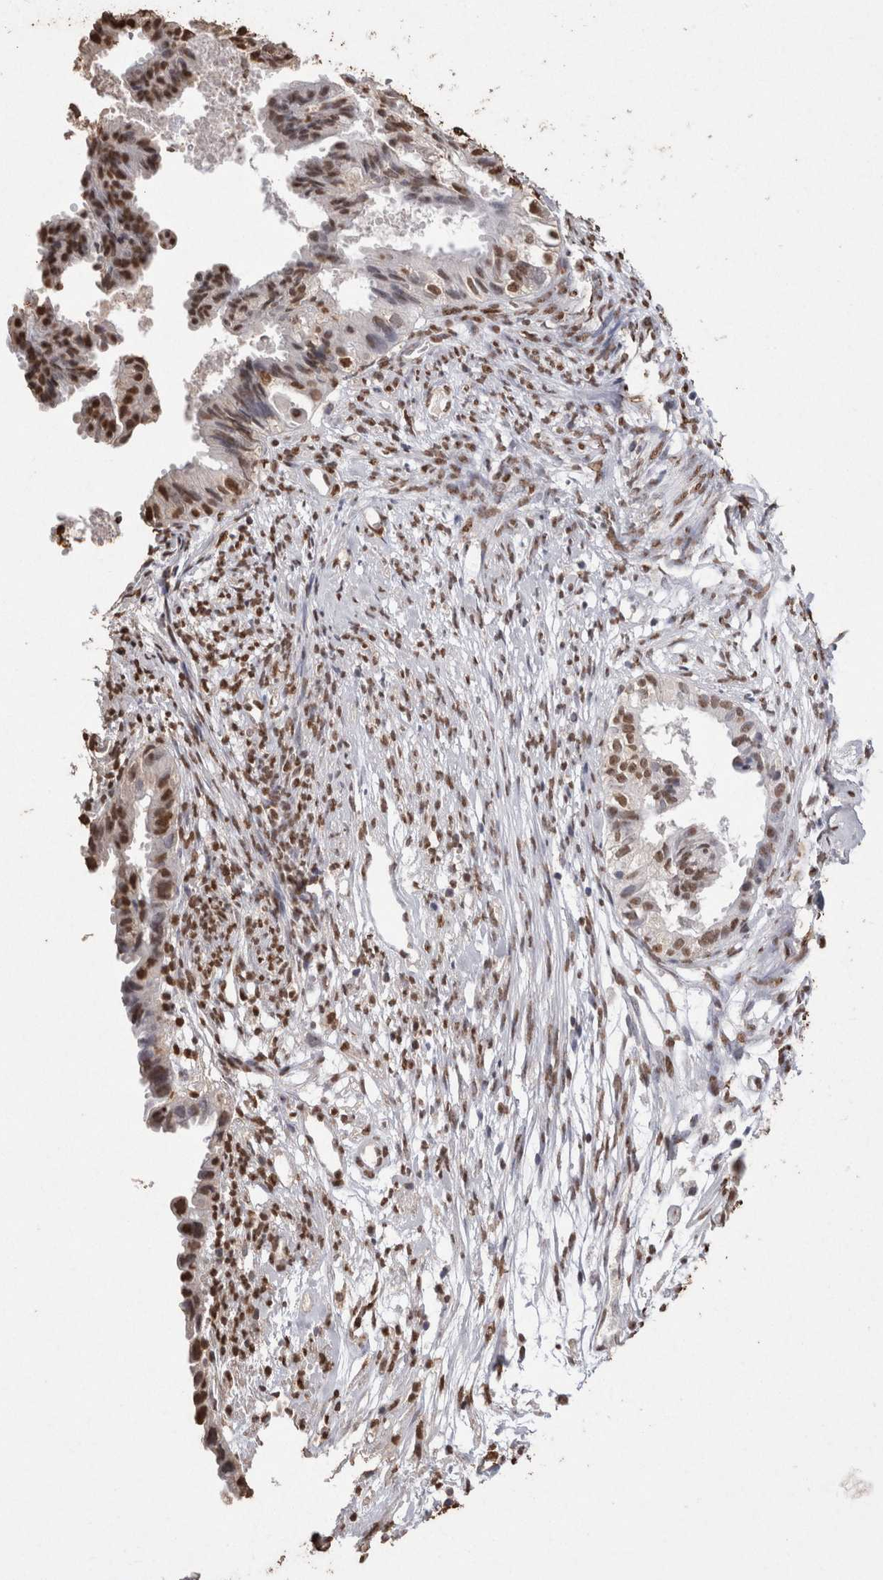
{"staining": {"intensity": "moderate", "quantity": "25%-75%", "location": "nuclear"}, "tissue": "cervical cancer", "cell_type": "Tumor cells", "image_type": "cancer", "snomed": [{"axis": "morphology", "description": "Normal tissue, NOS"}, {"axis": "morphology", "description": "Adenocarcinoma, NOS"}, {"axis": "topography", "description": "Cervix"}, {"axis": "topography", "description": "Endometrium"}], "caption": "Tumor cells exhibit medium levels of moderate nuclear expression in approximately 25%-75% of cells in human cervical adenocarcinoma.", "gene": "NTHL1", "patient": {"sex": "female", "age": 86}}